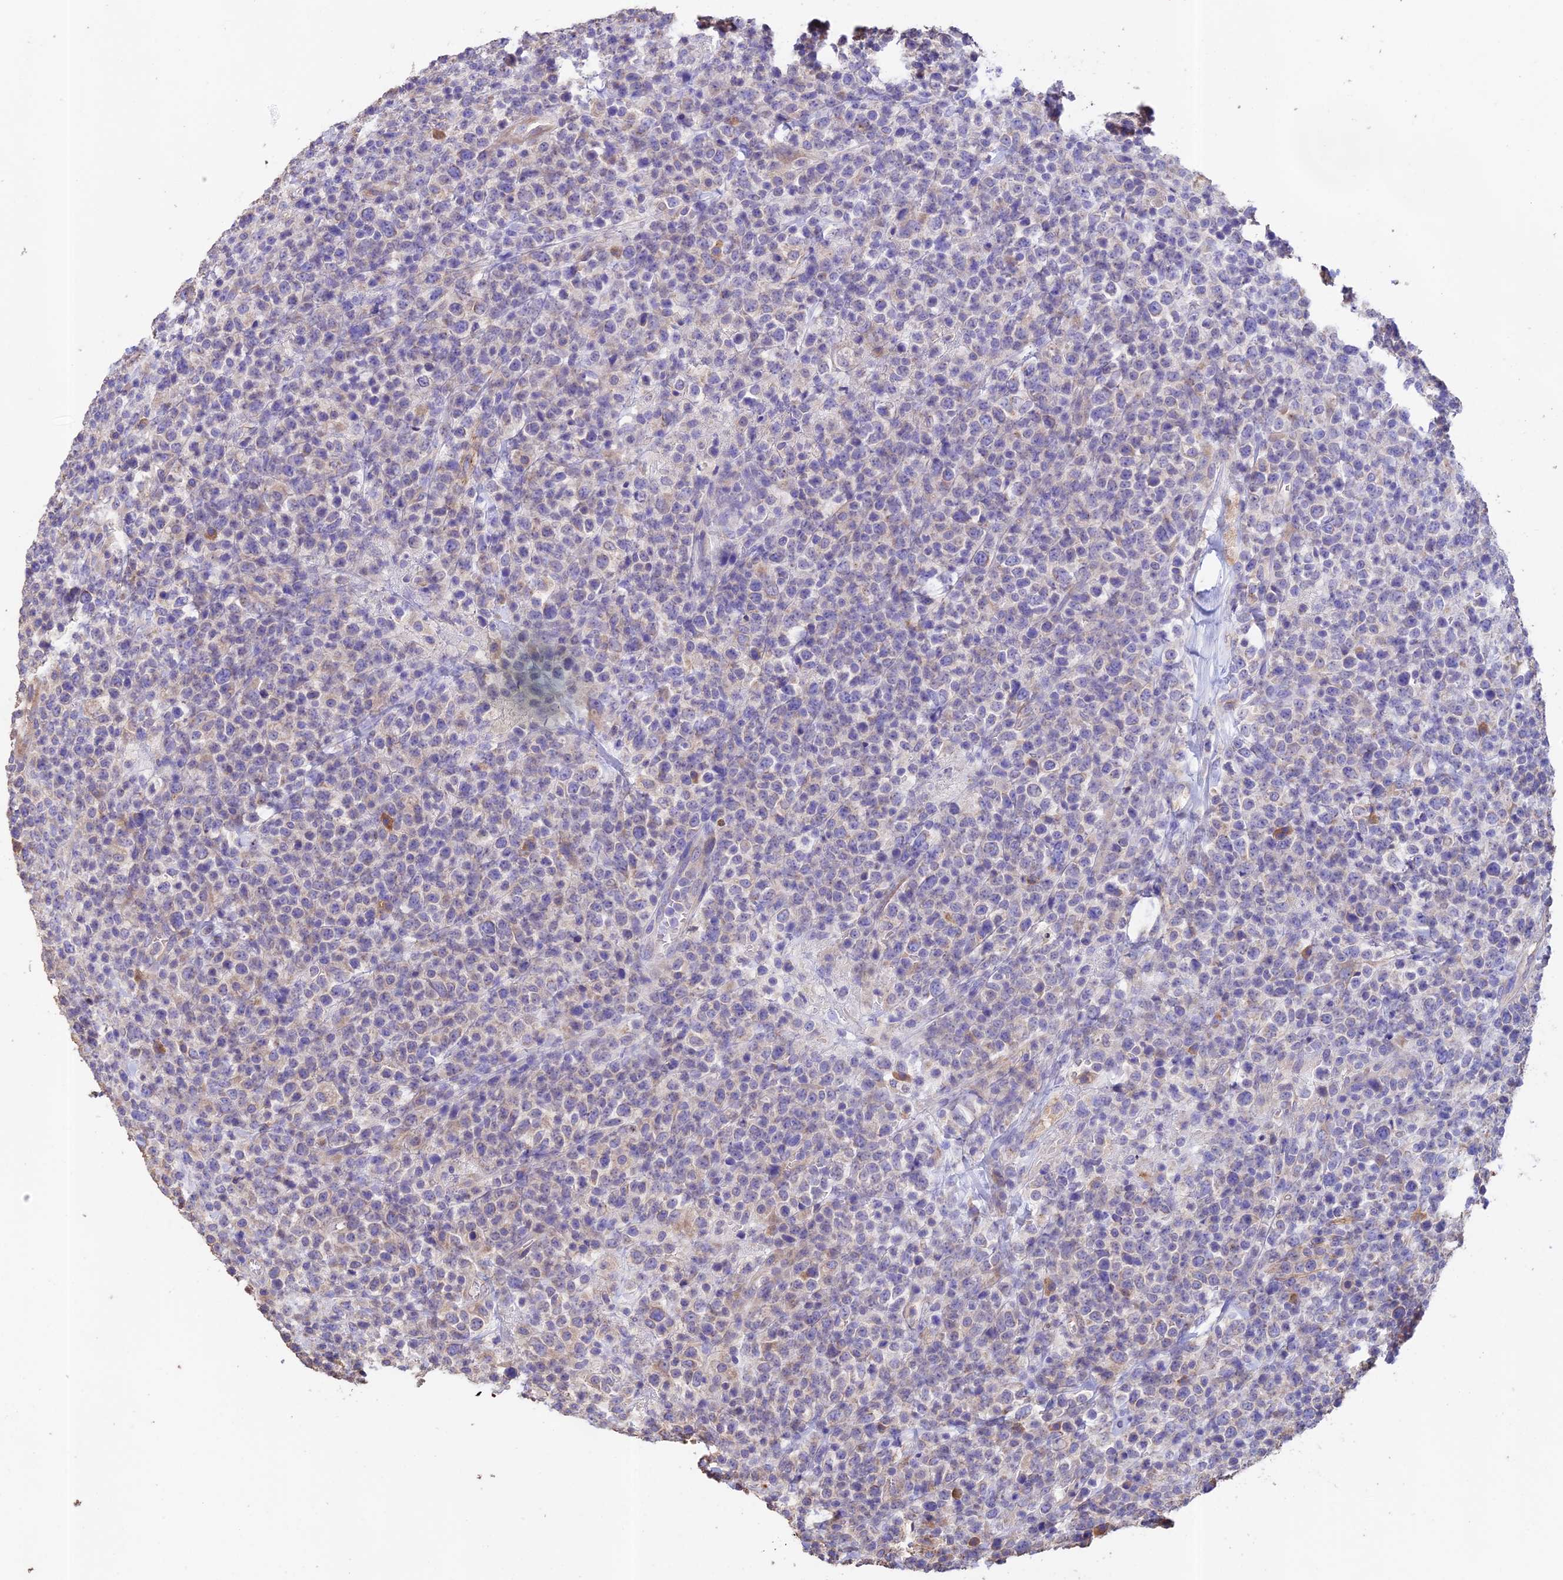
{"staining": {"intensity": "negative", "quantity": "none", "location": "none"}, "tissue": "lymphoma", "cell_type": "Tumor cells", "image_type": "cancer", "snomed": [{"axis": "morphology", "description": "Malignant lymphoma, non-Hodgkin's type, High grade"}, {"axis": "topography", "description": "Colon"}], "caption": "High power microscopy image of an IHC image of lymphoma, revealing no significant expression in tumor cells.", "gene": "EMC3", "patient": {"sex": "female", "age": 53}}